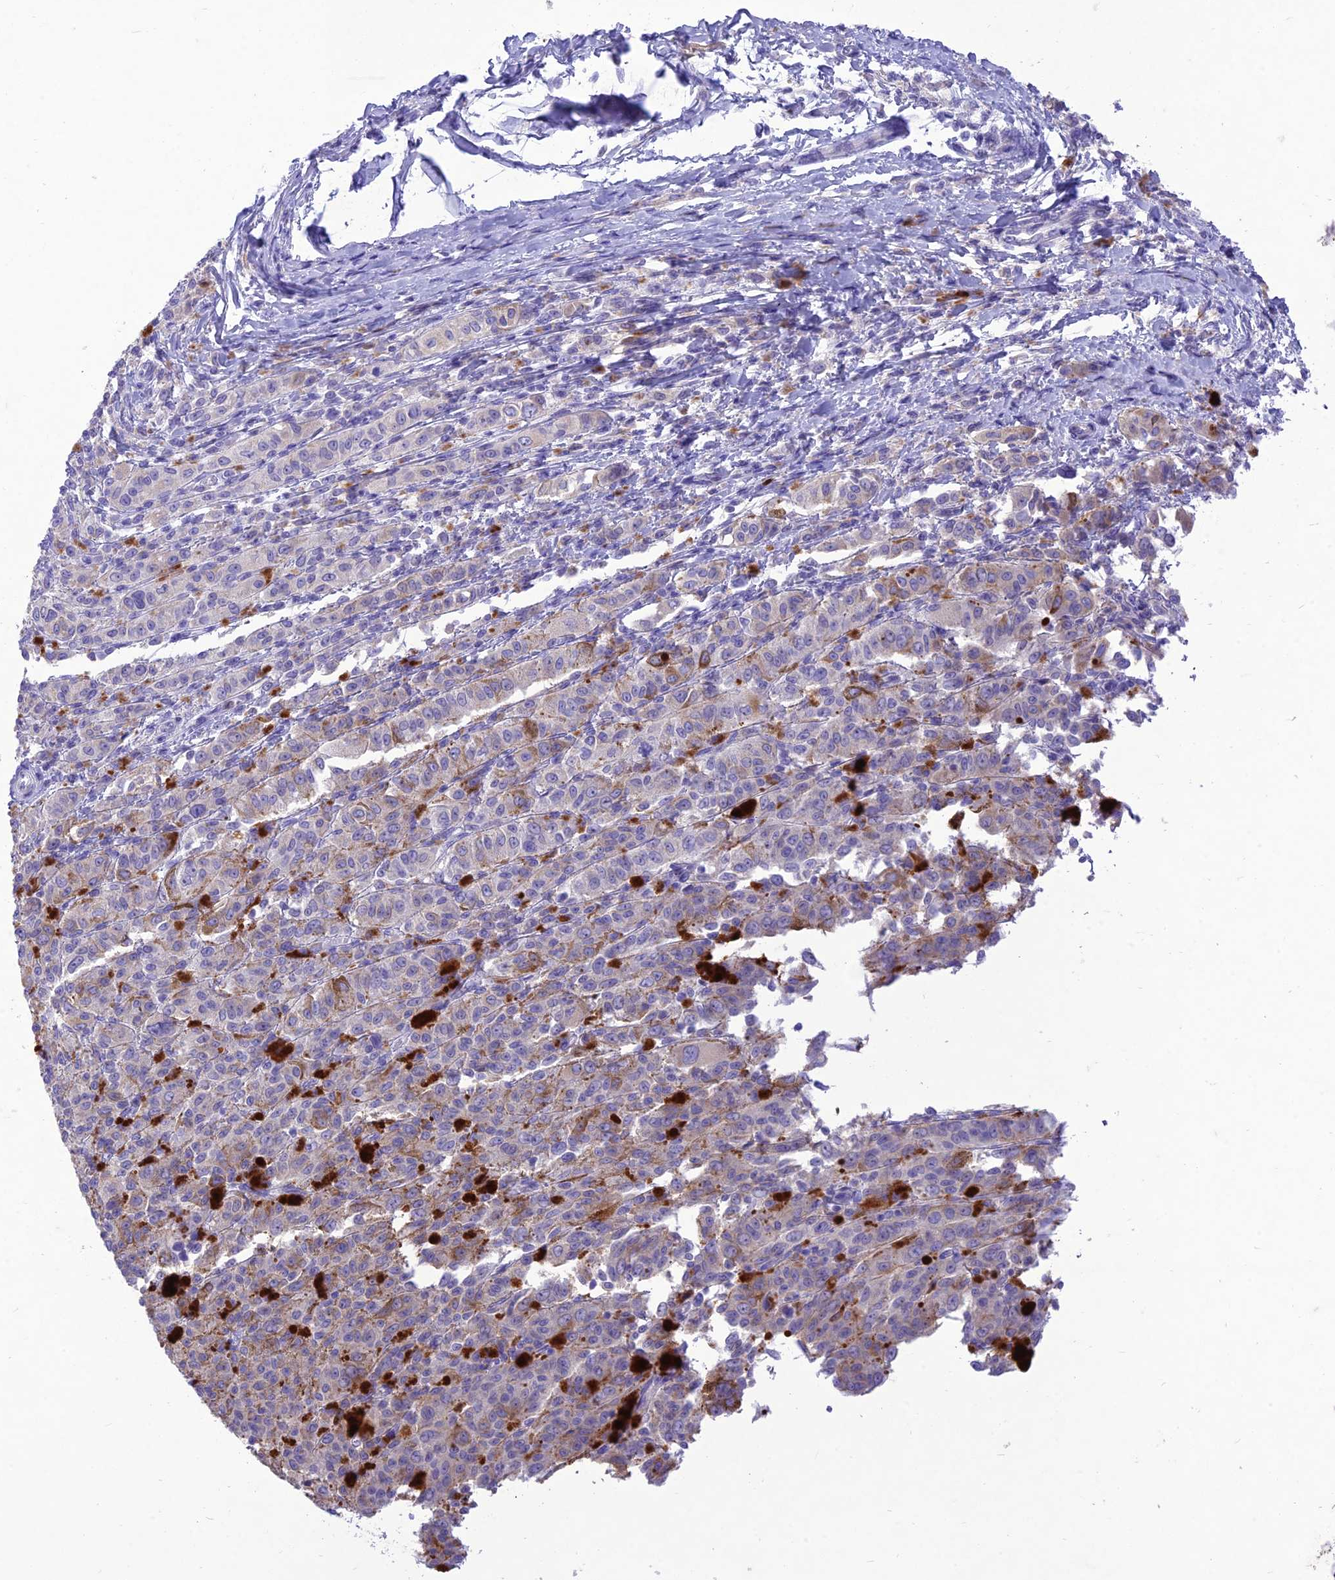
{"staining": {"intensity": "weak", "quantity": "25%-75%", "location": "cytoplasmic/membranous"}, "tissue": "melanoma", "cell_type": "Tumor cells", "image_type": "cancer", "snomed": [{"axis": "morphology", "description": "Malignant melanoma, NOS"}, {"axis": "topography", "description": "Skin"}], "caption": "Melanoma stained for a protein (brown) displays weak cytoplasmic/membranous positive expression in approximately 25%-75% of tumor cells.", "gene": "SLC13A5", "patient": {"sex": "female", "age": 52}}